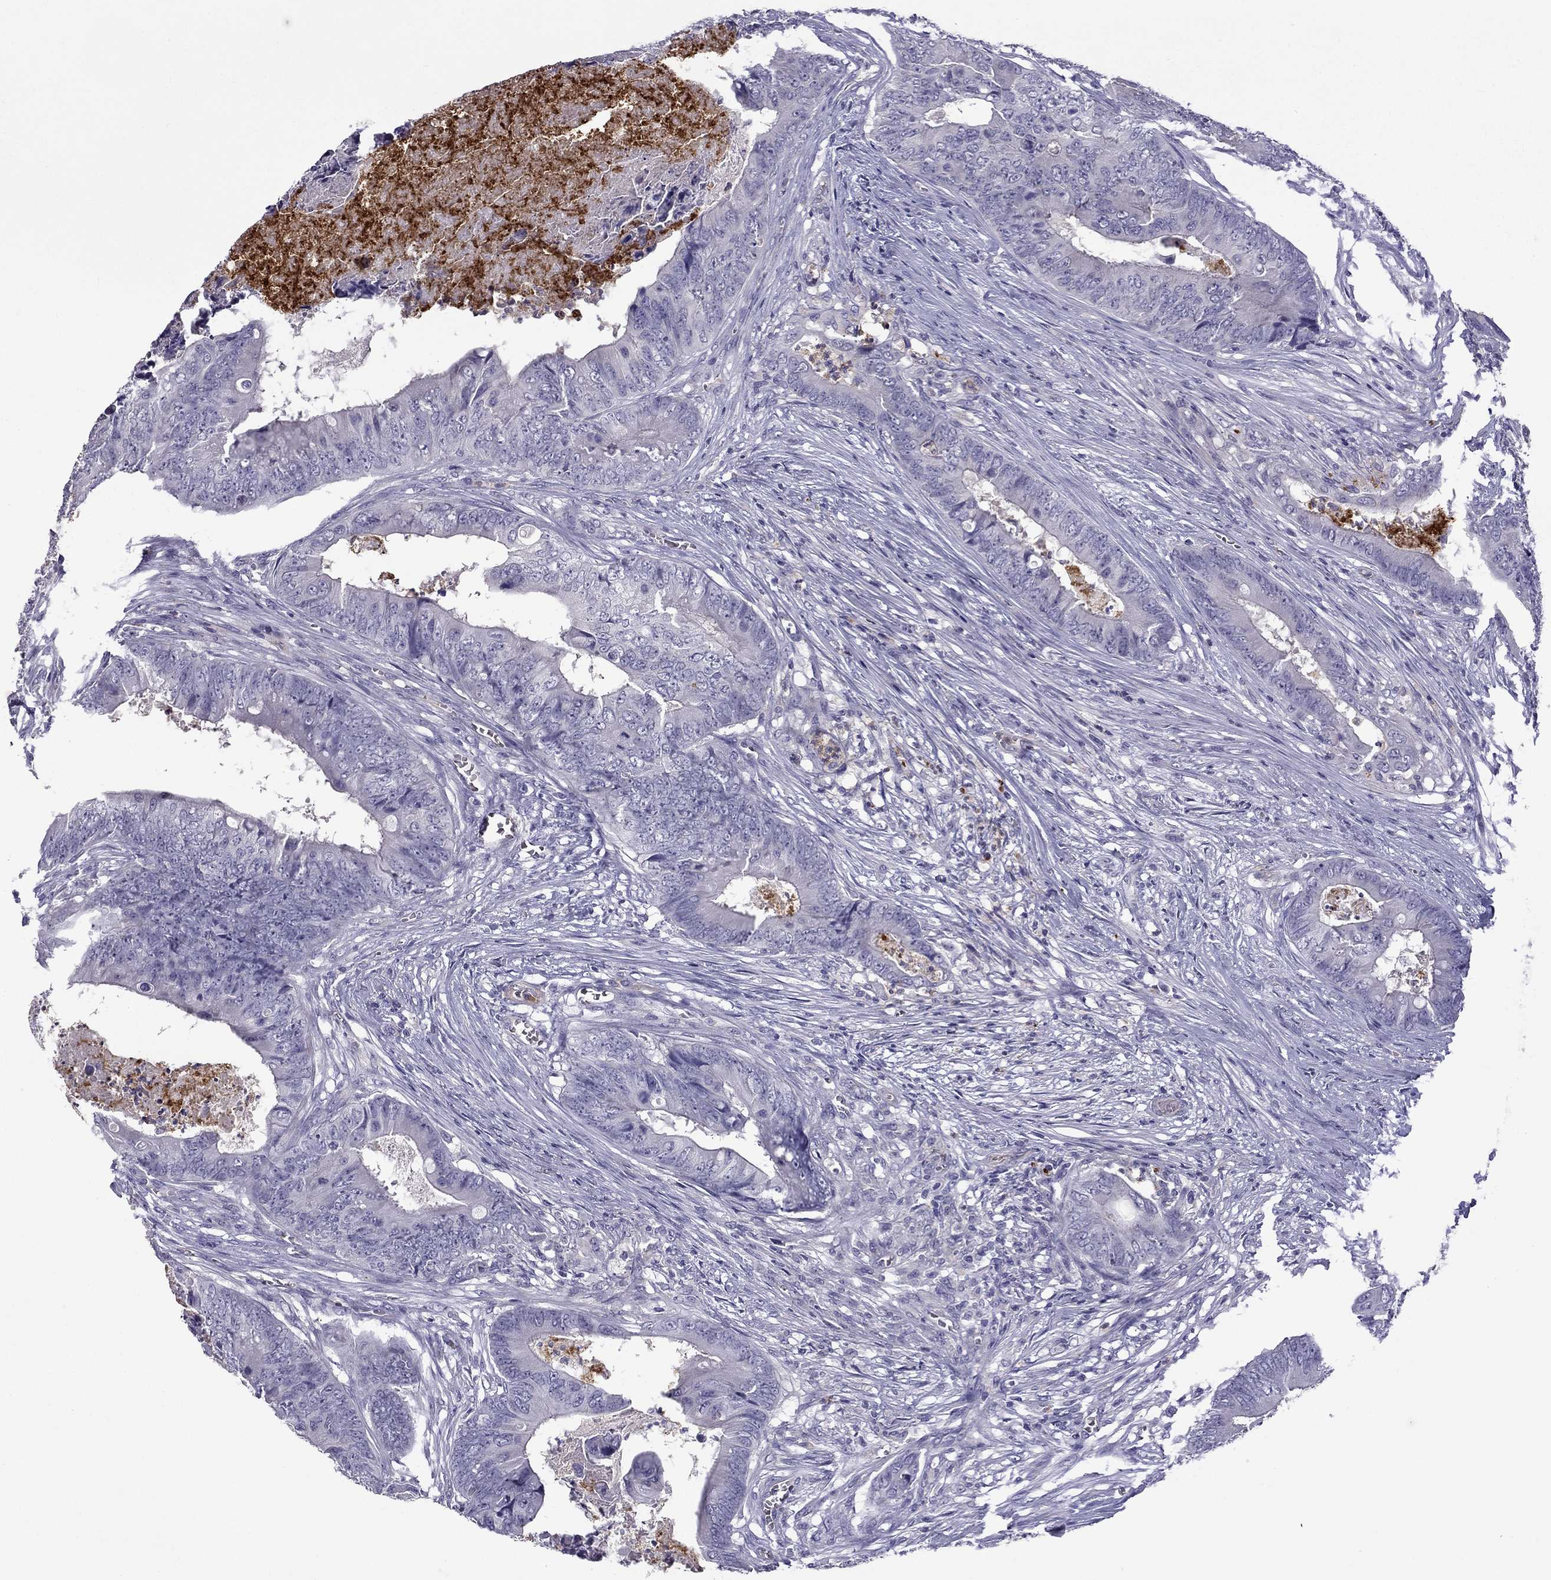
{"staining": {"intensity": "negative", "quantity": "none", "location": "none"}, "tissue": "colorectal cancer", "cell_type": "Tumor cells", "image_type": "cancer", "snomed": [{"axis": "morphology", "description": "Adenocarcinoma, NOS"}, {"axis": "topography", "description": "Colon"}], "caption": "High power microscopy image of an immunohistochemistry (IHC) image of colorectal cancer, revealing no significant staining in tumor cells.", "gene": "STOML3", "patient": {"sex": "male", "age": 84}}